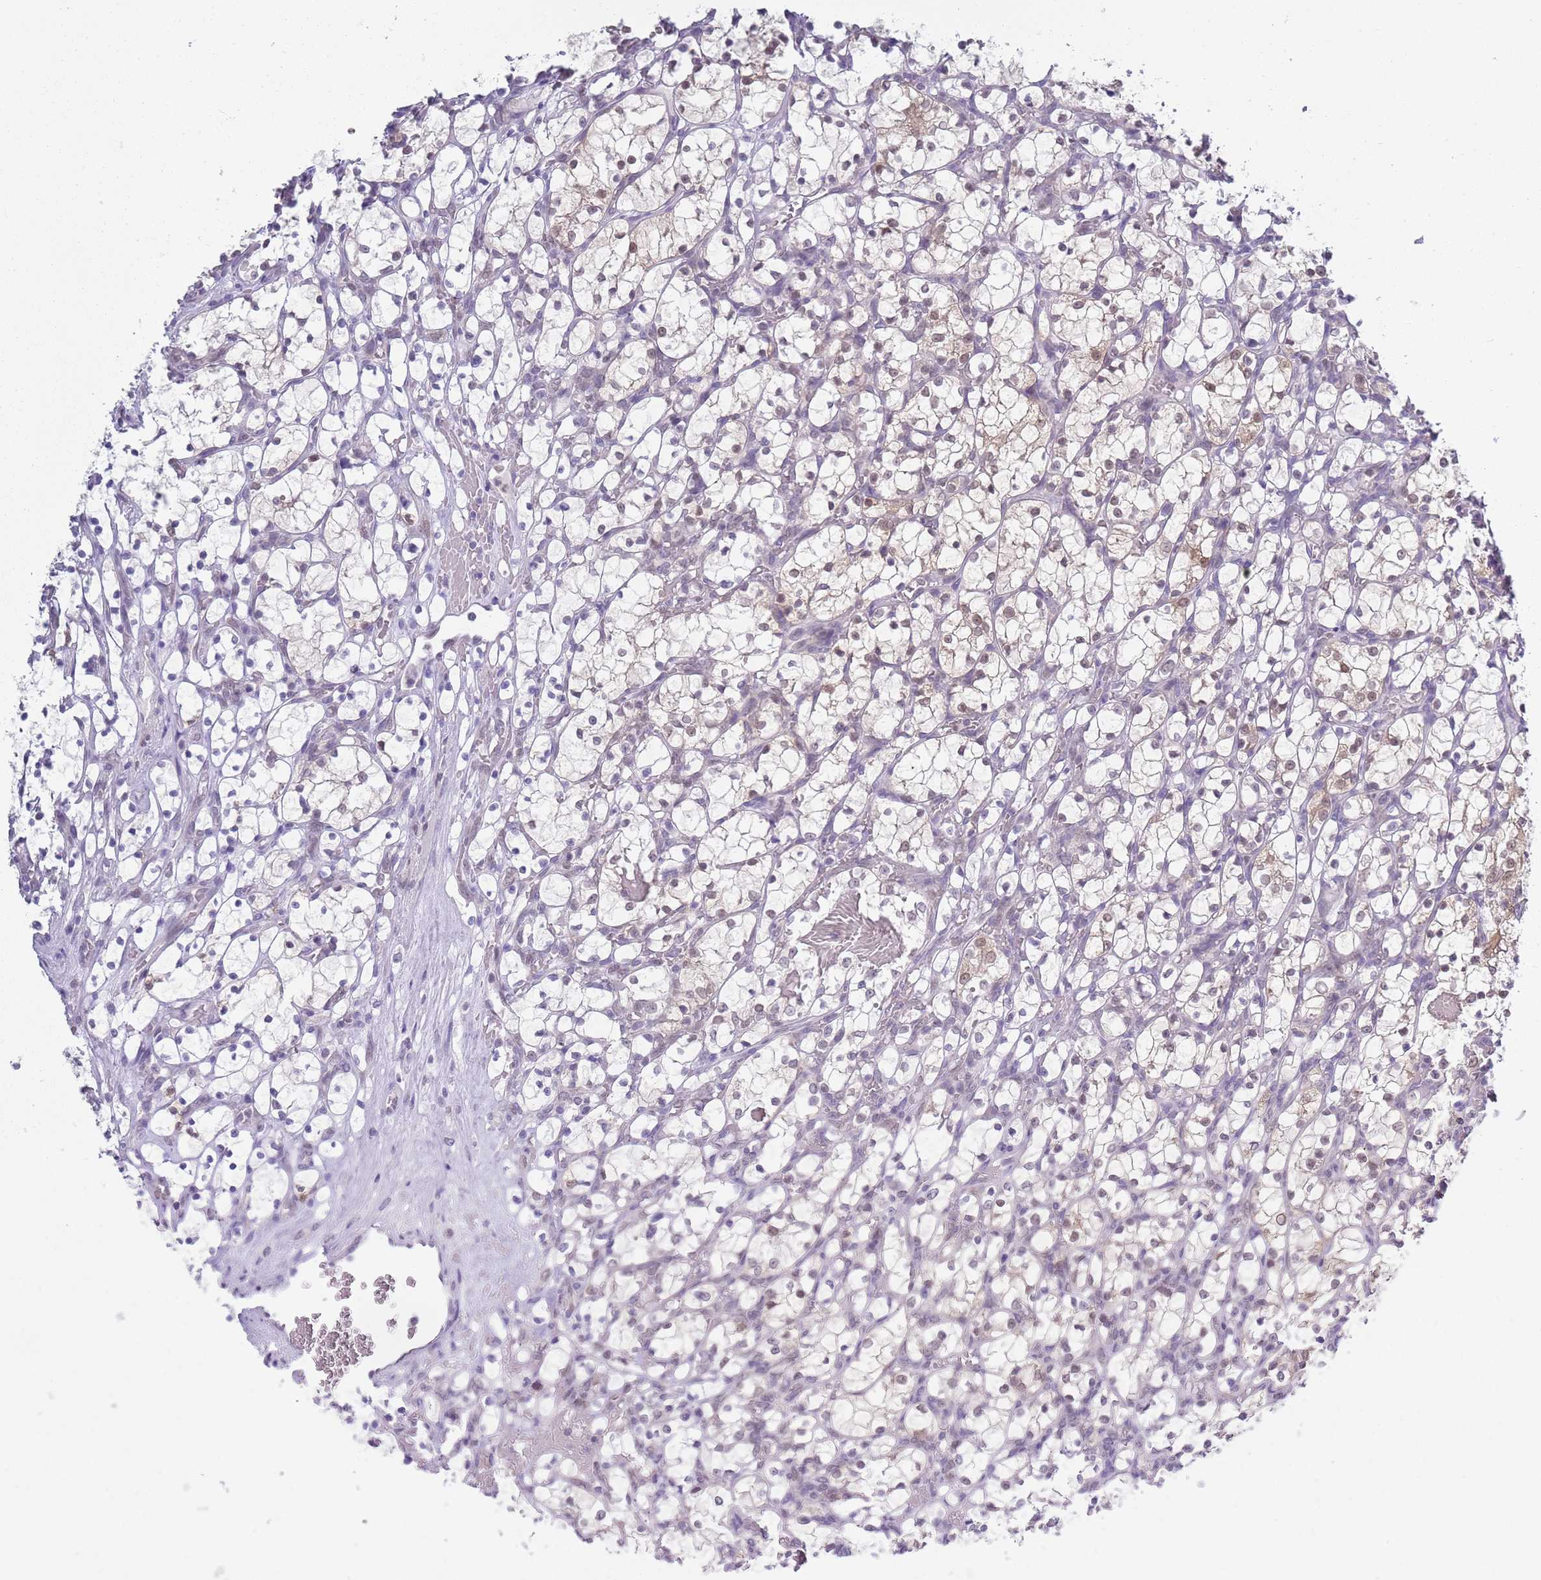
{"staining": {"intensity": "weak", "quantity": "<25%", "location": "cytoplasmic/membranous,nuclear"}, "tissue": "renal cancer", "cell_type": "Tumor cells", "image_type": "cancer", "snomed": [{"axis": "morphology", "description": "Adenocarcinoma, NOS"}, {"axis": "topography", "description": "Kidney"}], "caption": "Immunohistochemistry histopathology image of human renal adenocarcinoma stained for a protein (brown), which exhibits no expression in tumor cells. Nuclei are stained in blue.", "gene": "SEPHS2", "patient": {"sex": "female", "age": 69}}